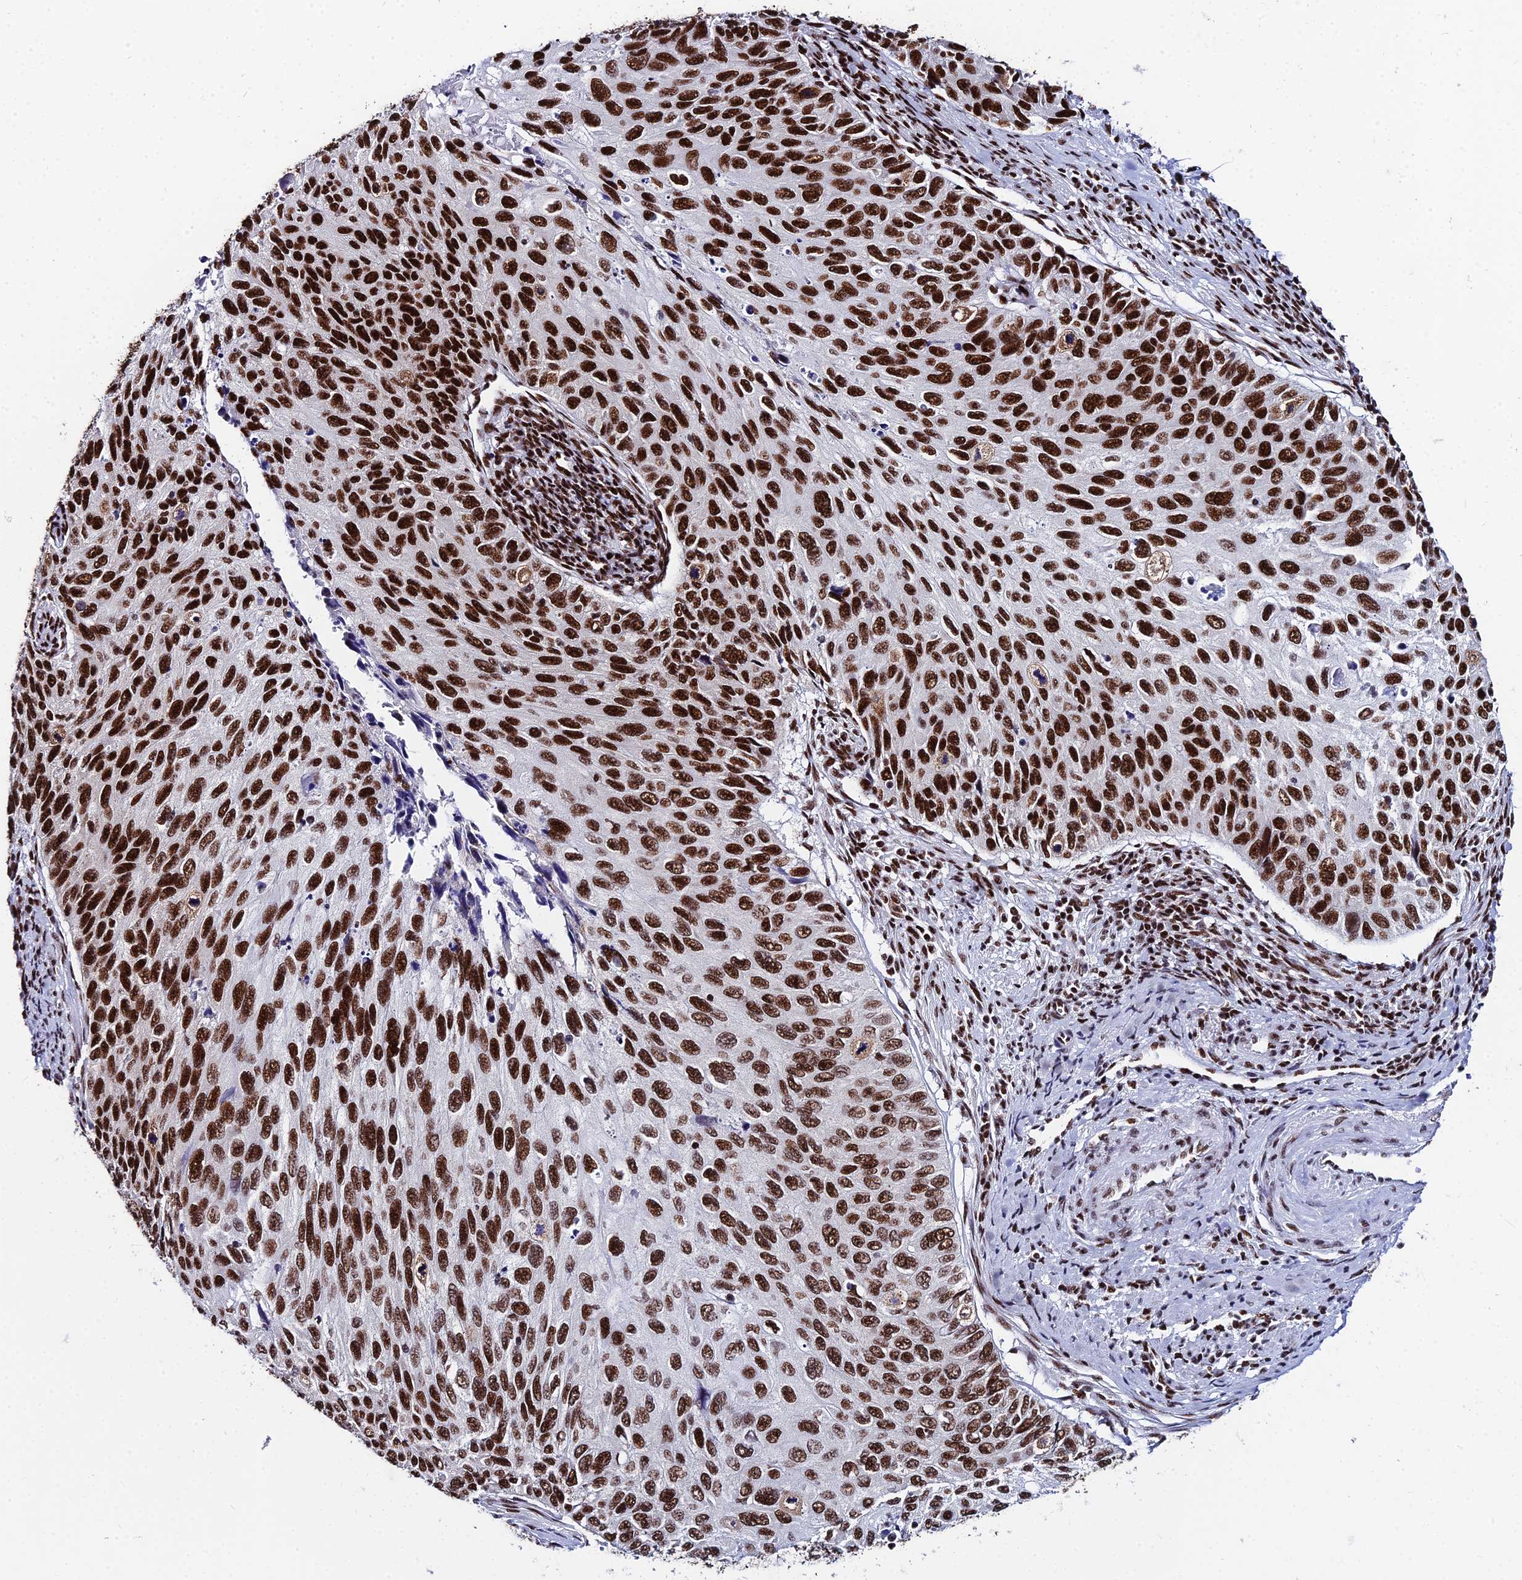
{"staining": {"intensity": "strong", "quantity": ">75%", "location": "nuclear"}, "tissue": "cervical cancer", "cell_type": "Tumor cells", "image_type": "cancer", "snomed": [{"axis": "morphology", "description": "Squamous cell carcinoma, NOS"}, {"axis": "topography", "description": "Cervix"}], "caption": "Cervical cancer stained for a protein (brown) shows strong nuclear positive expression in approximately >75% of tumor cells.", "gene": "HNRNPH1", "patient": {"sex": "female", "age": 70}}